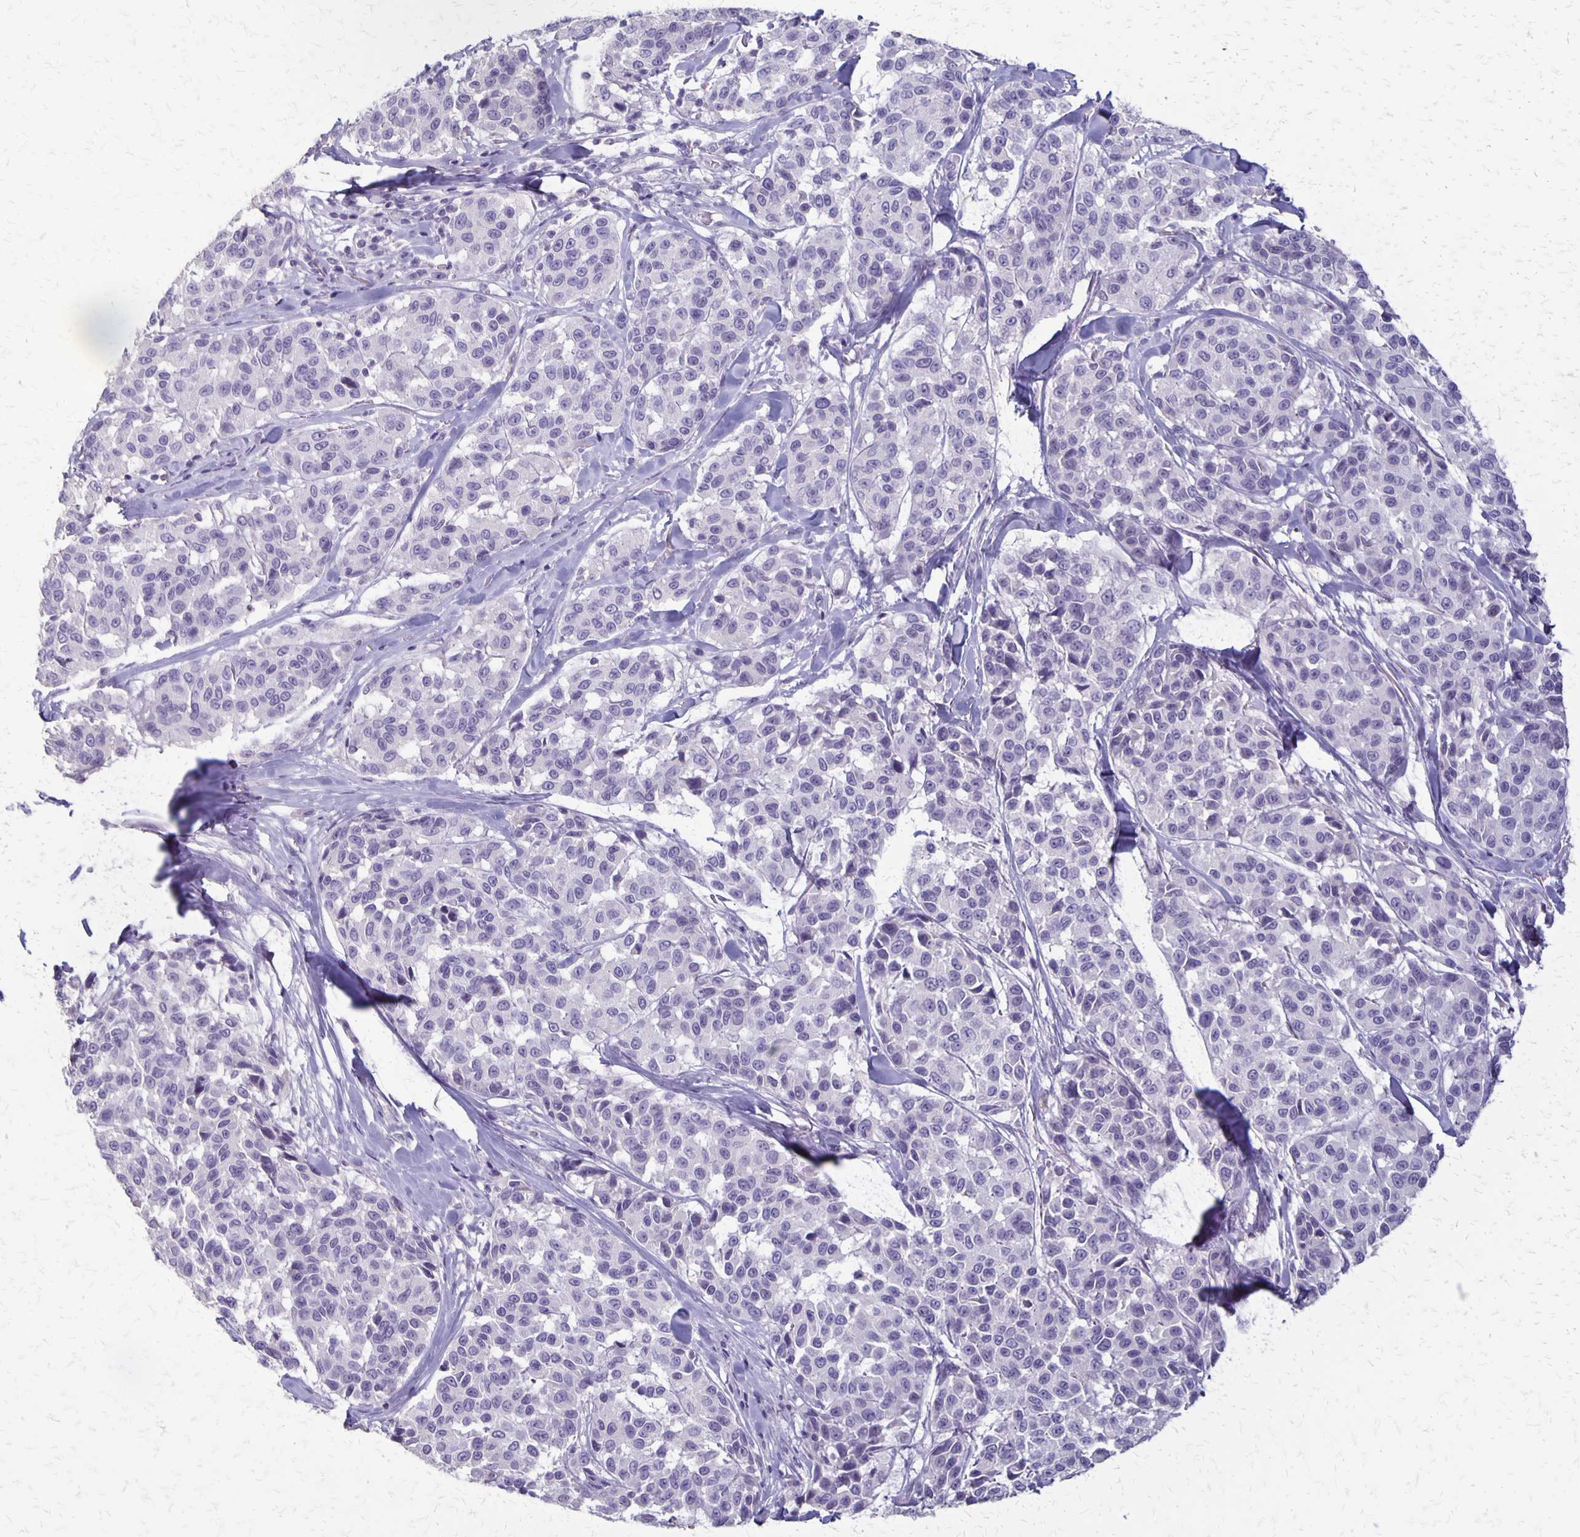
{"staining": {"intensity": "negative", "quantity": "none", "location": "none"}, "tissue": "melanoma", "cell_type": "Tumor cells", "image_type": "cancer", "snomed": [{"axis": "morphology", "description": "Malignant melanoma, NOS"}, {"axis": "topography", "description": "Skin"}], "caption": "The photomicrograph reveals no staining of tumor cells in melanoma.", "gene": "SEPTIN5", "patient": {"sex": "female", "age": 66}}